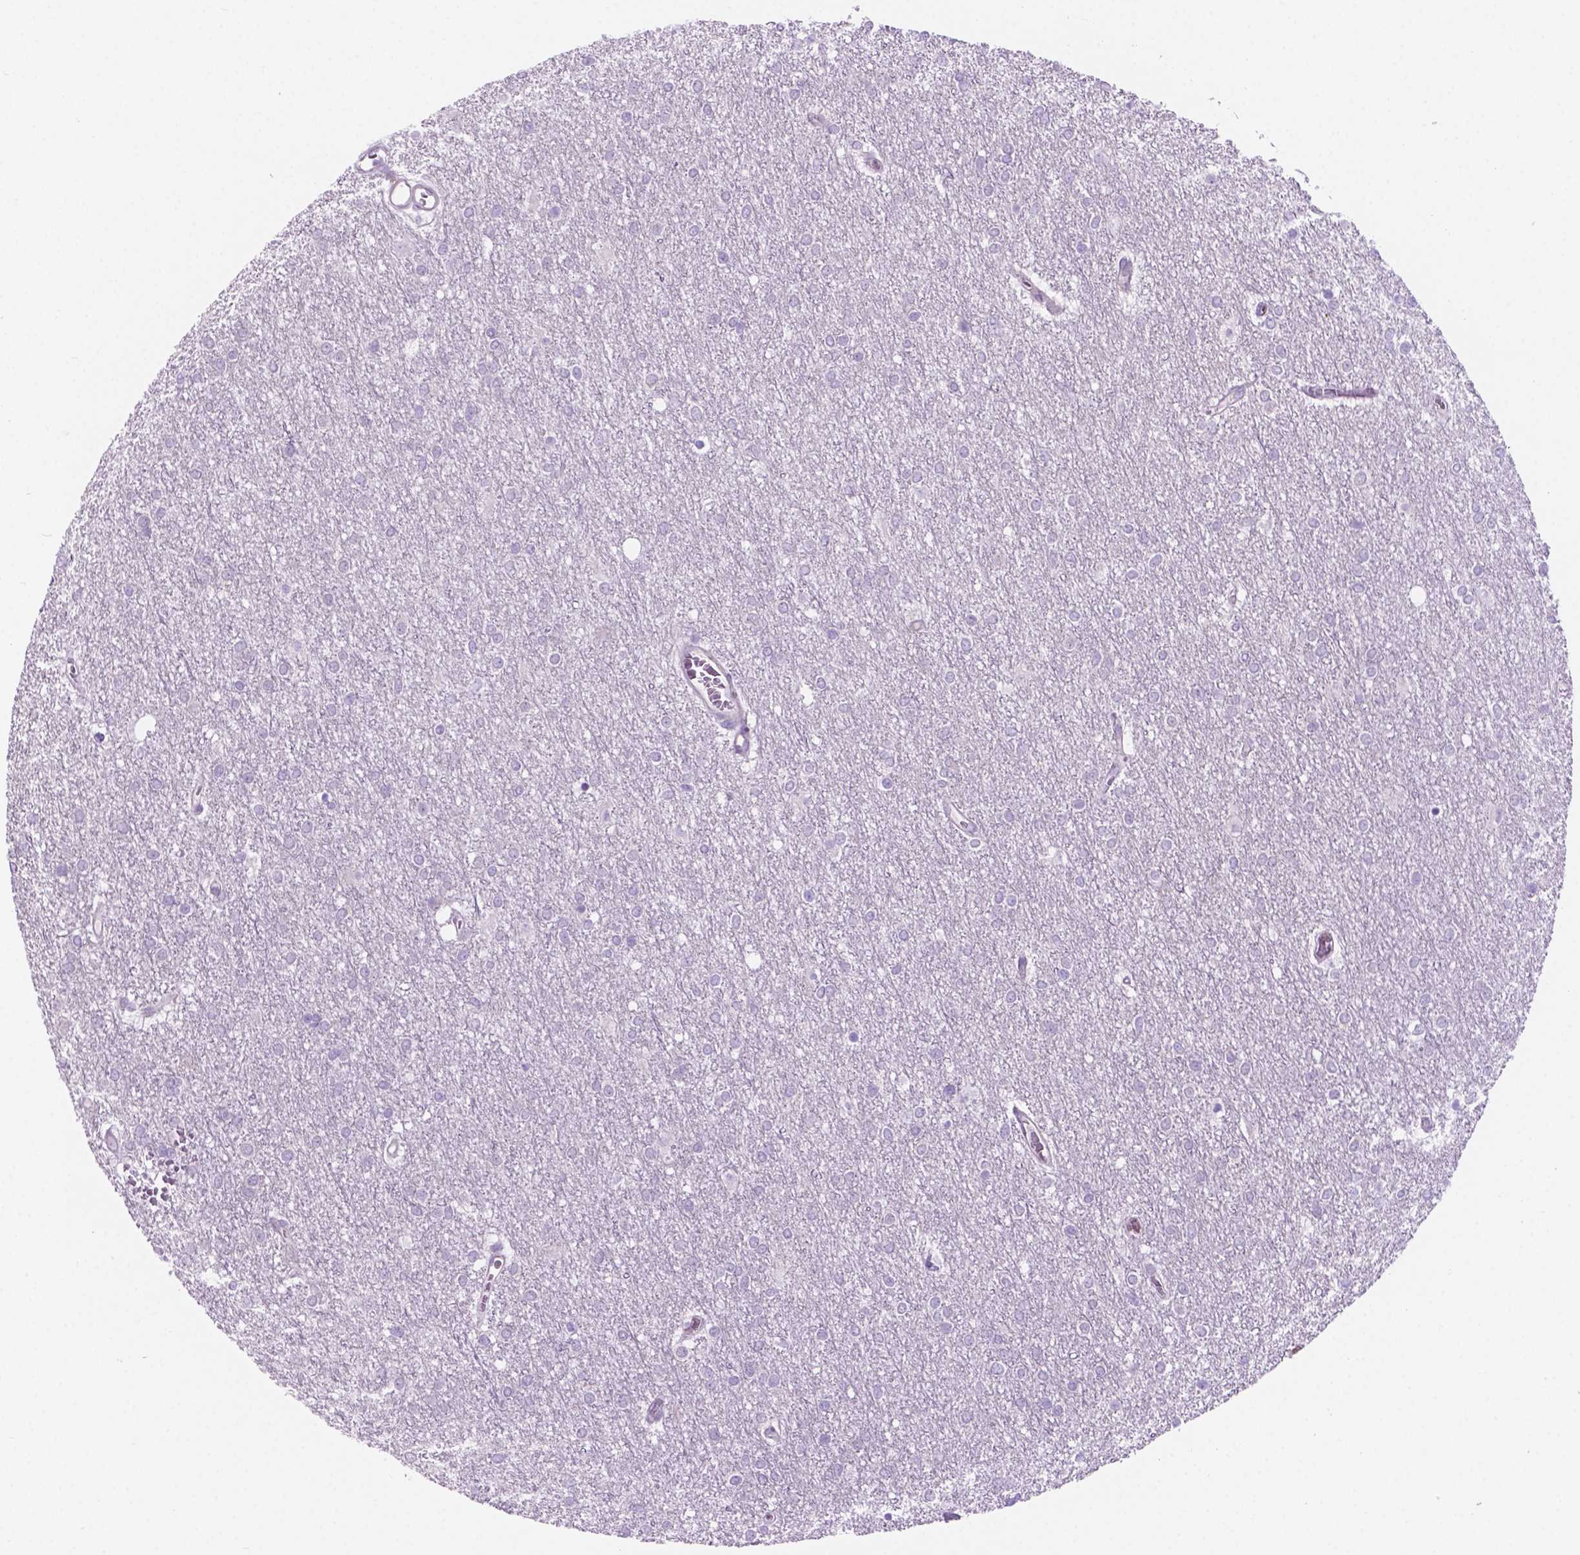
{"staining": {"intensity": "negative", "quantity": "none", "location": "none"}, "tissue": "glioma", "cell_type": "Tumor cells", "image_type": "cancer", "snomed": [{"axis": "morphology", "description": "Glioma, malignant, High grade"}, {"axis": "topography", "description": "Brain"}], "caption": "High power microscopy micrograph of an immunohistochemistry image of glioma, revealing no significant positivity in tumor cells.", "gene": "GRIN2B", "patient": {"sex": "female", "age": 61}}